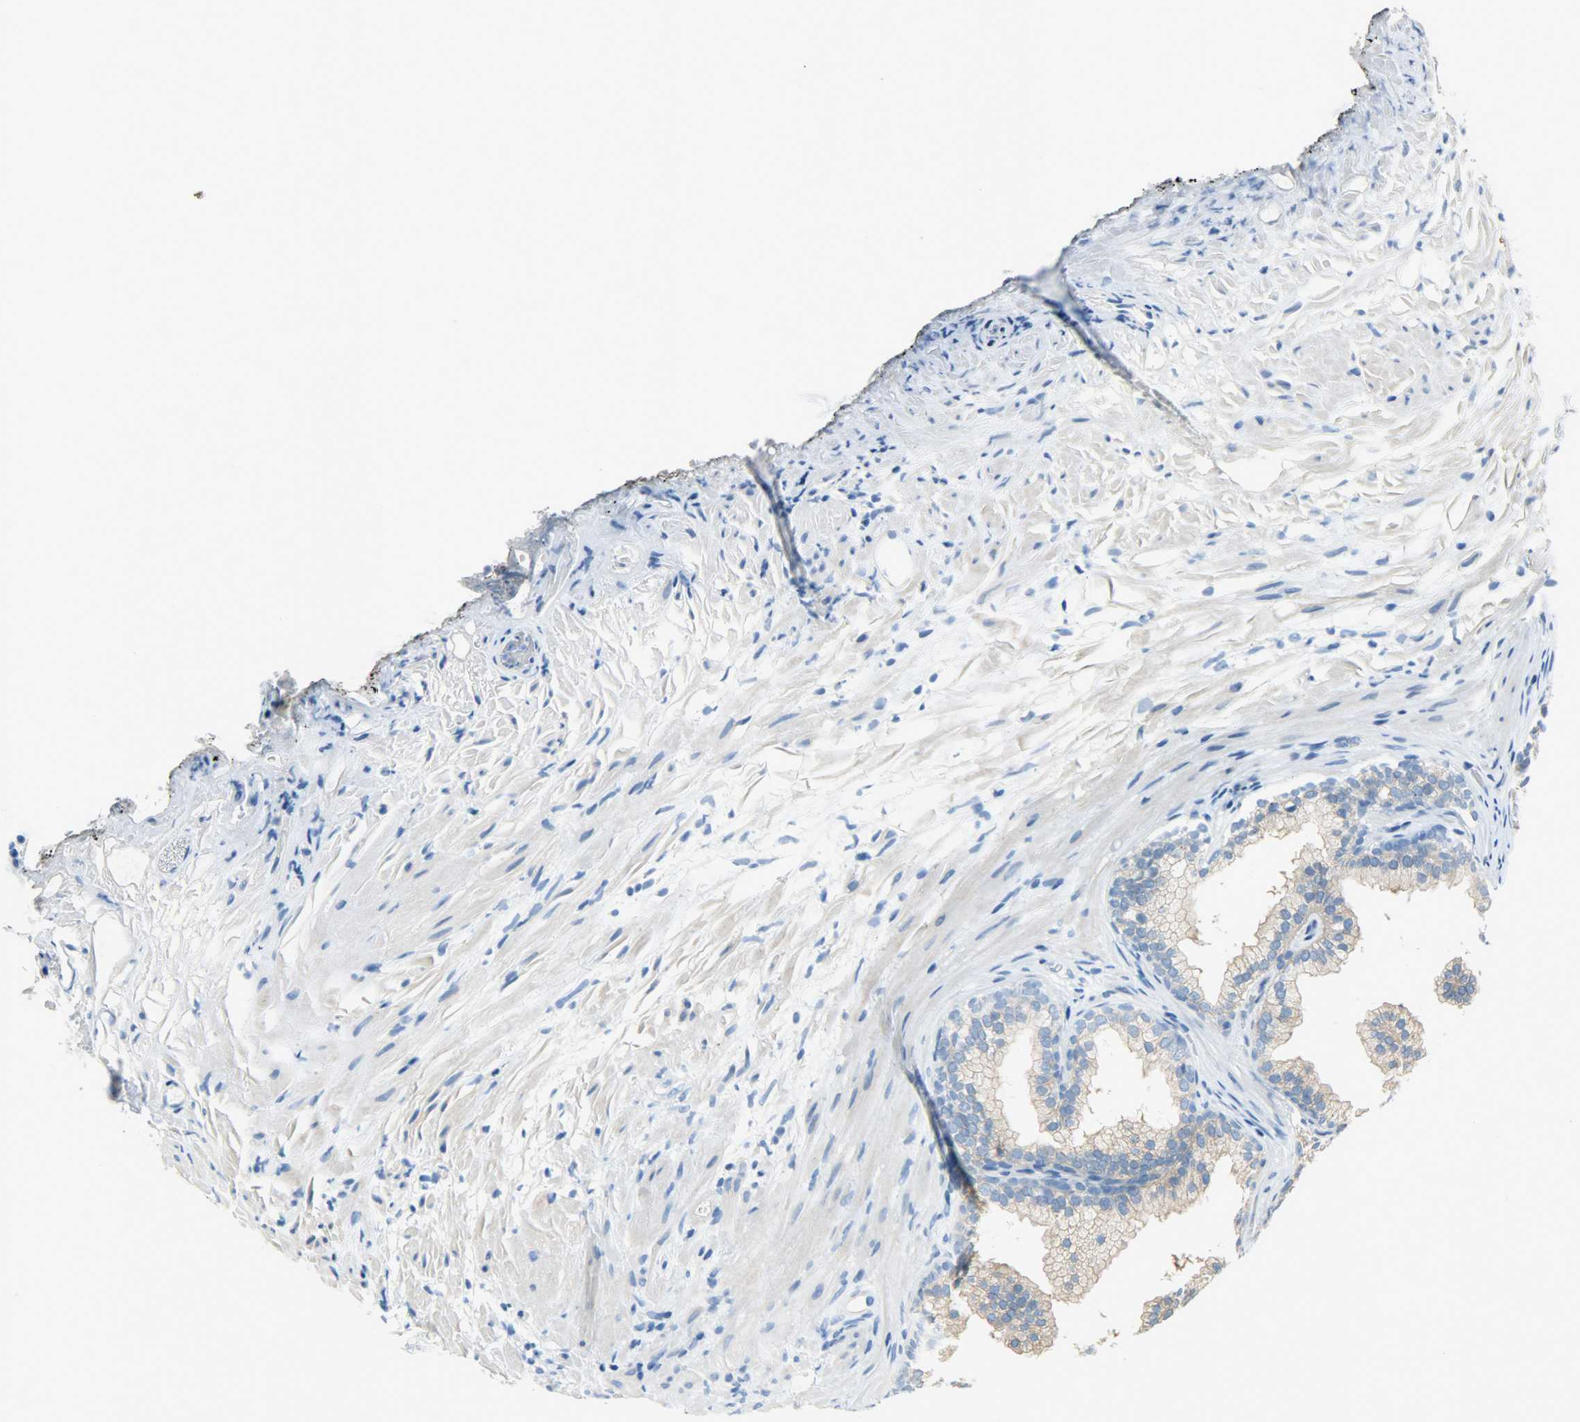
{"staining": {"intensity": "weak", "quantity": "25%-75%", "location": "cytoplasmic/membranous"}, "tissue": "prostate", "cell_type": "Glandular cells", "image_type": "normal", "snomed": [{"axis": "morphology", "description": "Normal tissue, NOS"}, {"axis": "topography", "description": "Prostate"}], "caption": "Protein staining of benign prostate displays weak cytoplasmic/membranous staining in about 25%-75% of glandular cells. The staining was performed using DAB (3,3'-diaminobenzidine) to visualize the protein expression in brown, while the nuclei were stained in blue with hematoxylin (Magnification: 20x).", "gene": "PROM1", "patient": {"sex": "male", "age": 76}}